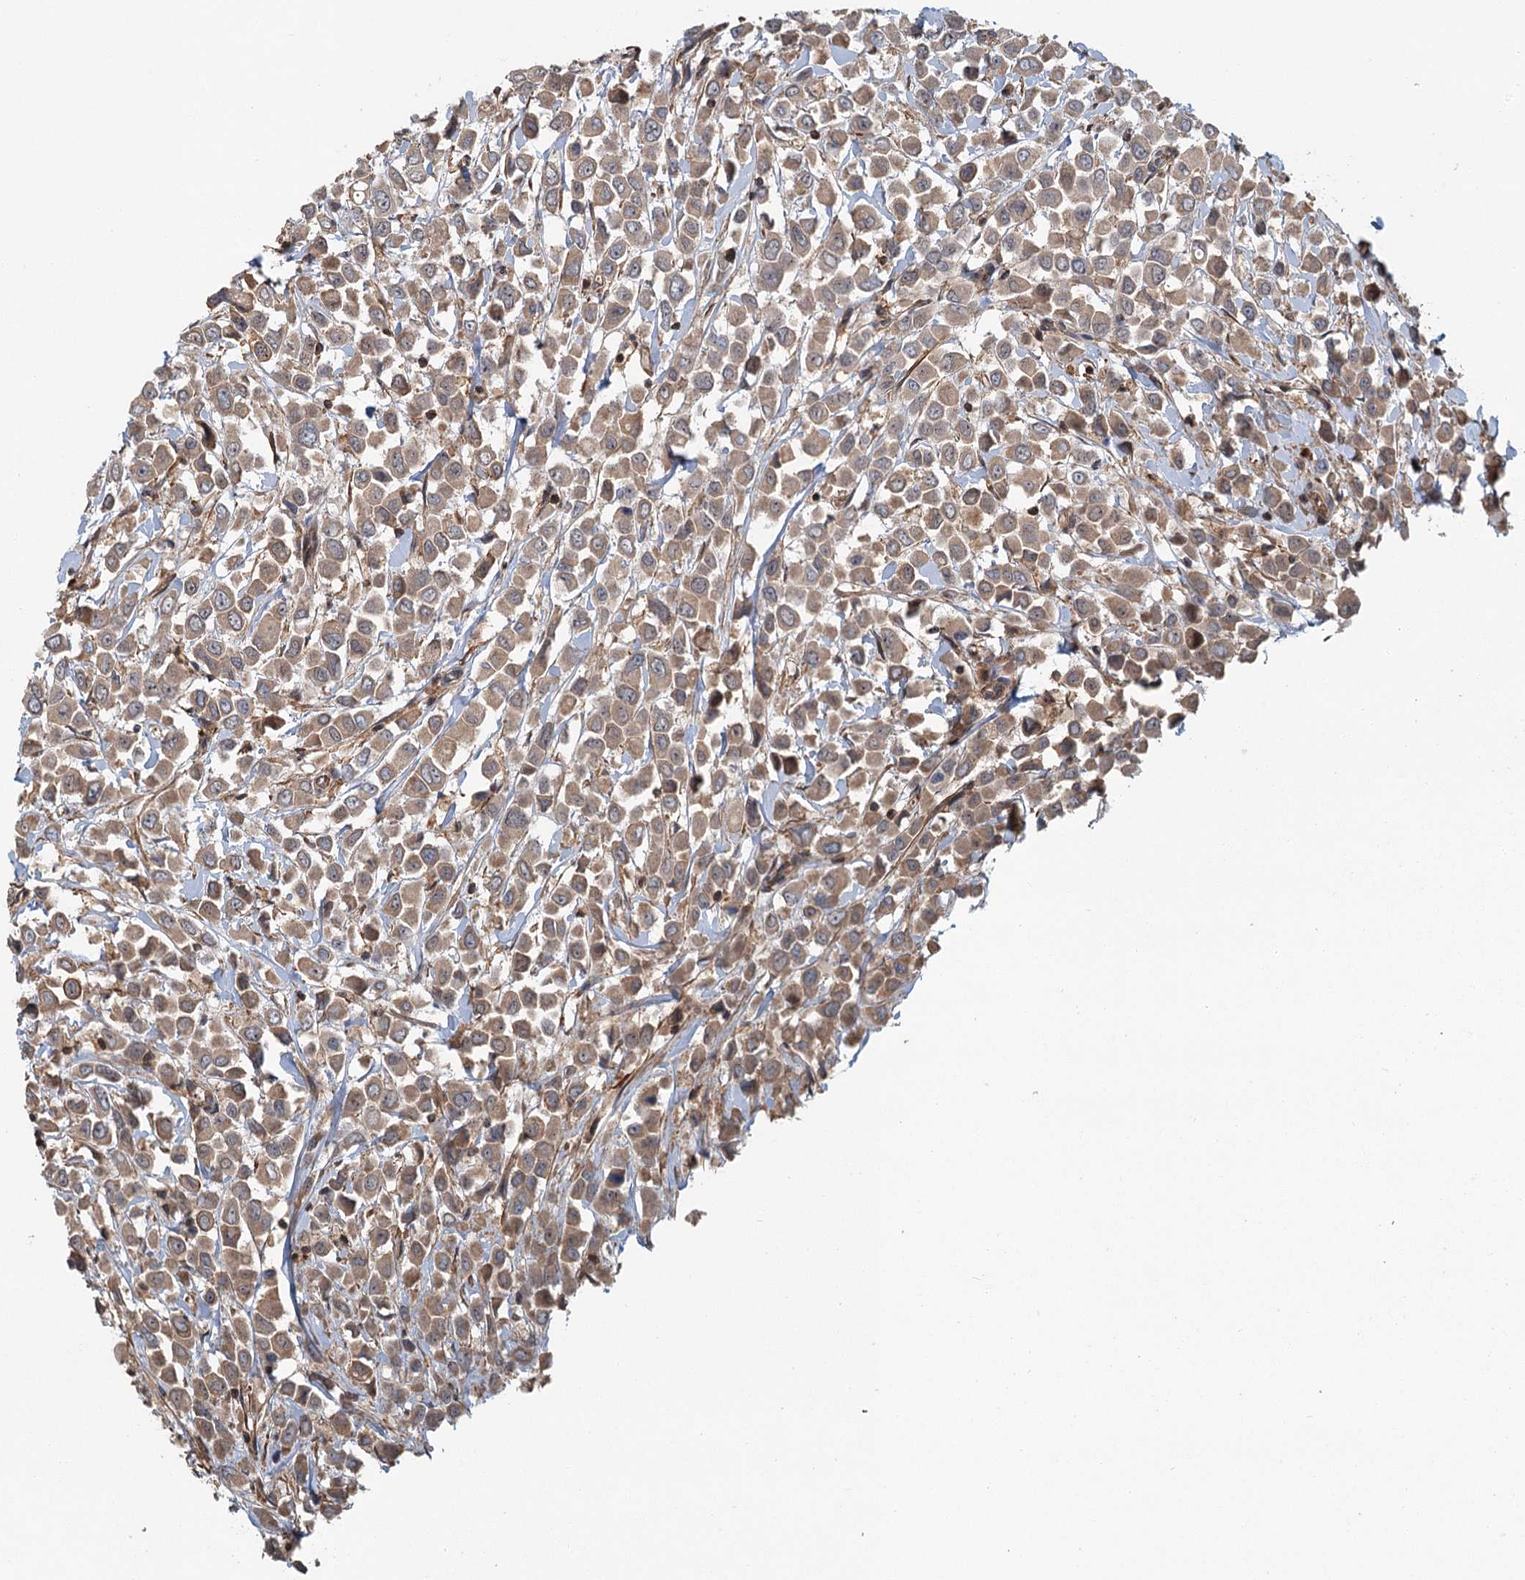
{"staining": {"intensity": "weak", "quantity": ">75%", "location": "cytoplasmic/membranous"}, "tissue": "breast cancer", "cell_type": "Tumor cells", "image_type": "cancer", "snomed": [{"axis": "morphology", "description": "Duct carcinoma"}, {"axis": "topography", "description": "Breast"}], "caption": "A brown stain highlights weak cytoplasmic/membranous staining of a protein in human invasive ductal carcinoma (breast) tumor cells. The protein of interest is shown in brown color, while the nuclei are stained blue.", "gene": "ZNF527", "patient": {"sex": "female", "age": 61}}